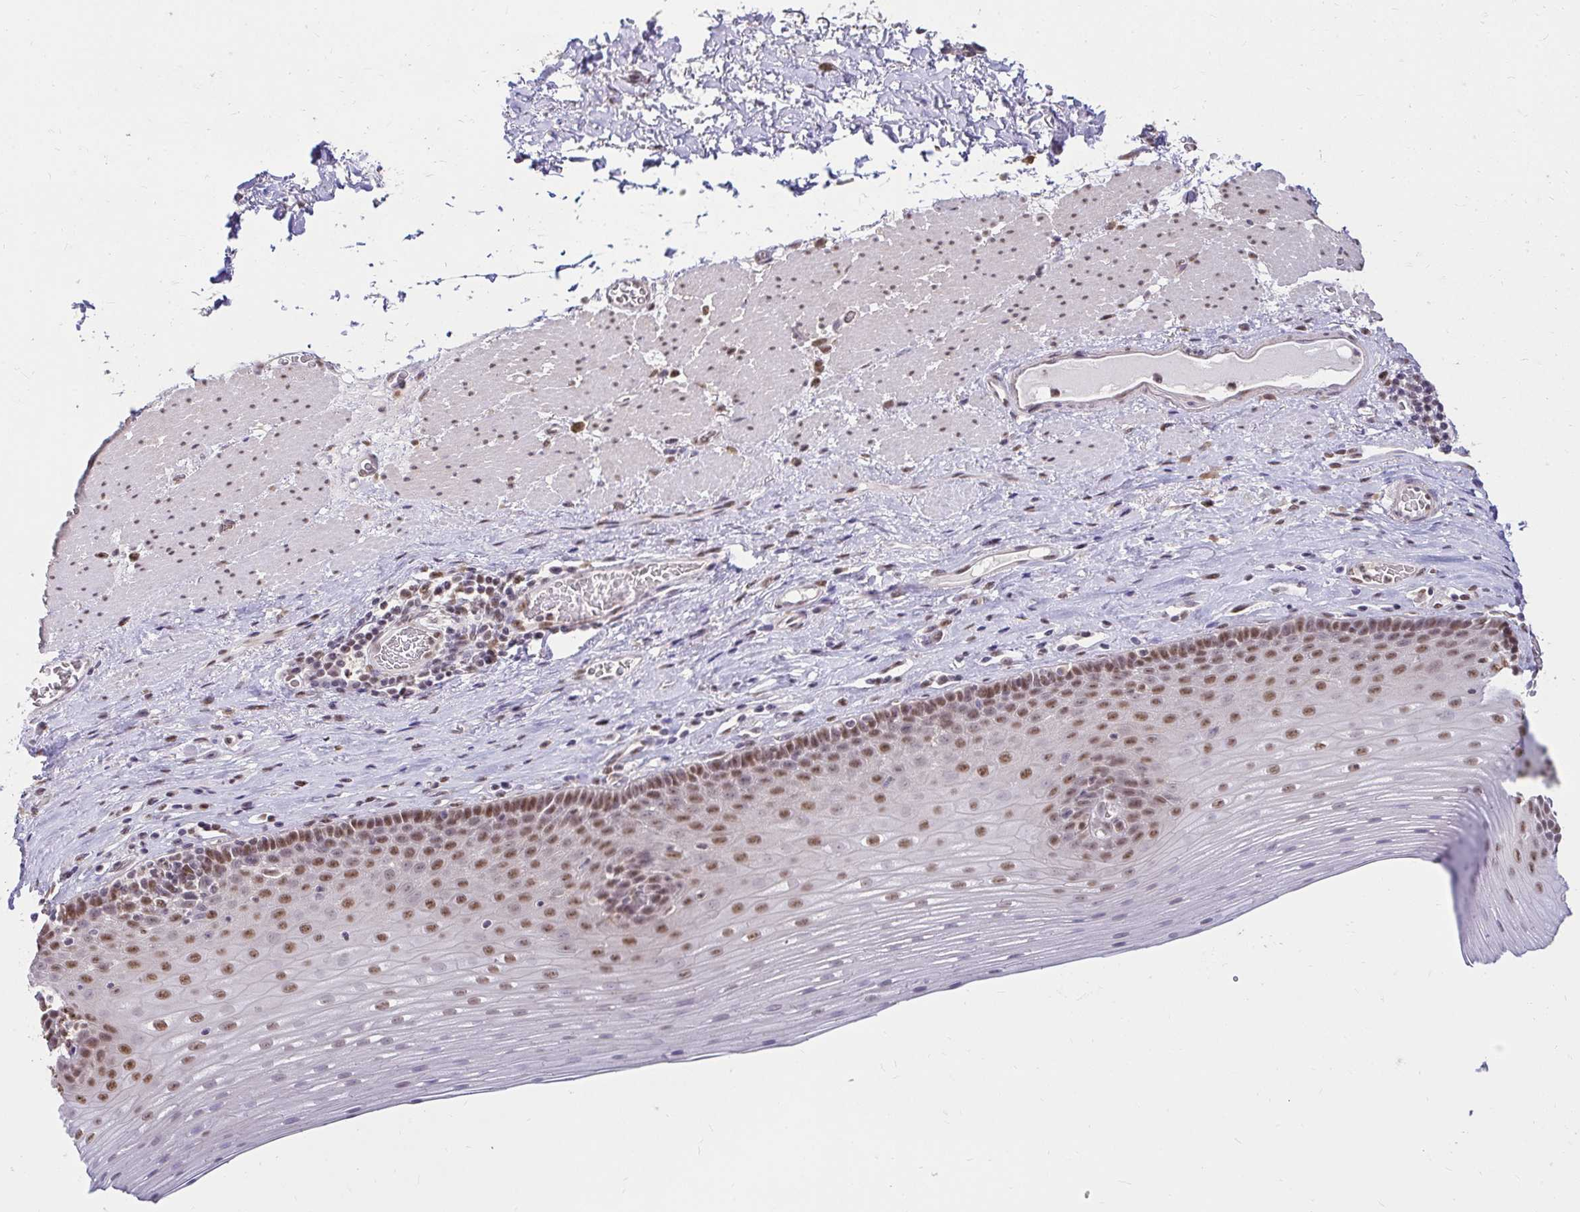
{"staining": {"intensity": "moderate", "quantity": ">75%", "location": "nuclear"}, "tissue": "esophagus", "cell_type": "Squamous epithelial cells", "image_type": "normal", "snomed": [{"axis": "morphology", "description": "Normal tissue, NOS"}, {"axis": "topography", "description": "Esophagus"}], "caption": "About >75% of squamous epithelial cells in benign human esophagus demonstrate moderate nuclear protein staining as visualized by brown immunohistochemical staining.", "gene": "RIMS4", "patient": {"sex": "male", "age": 62}}